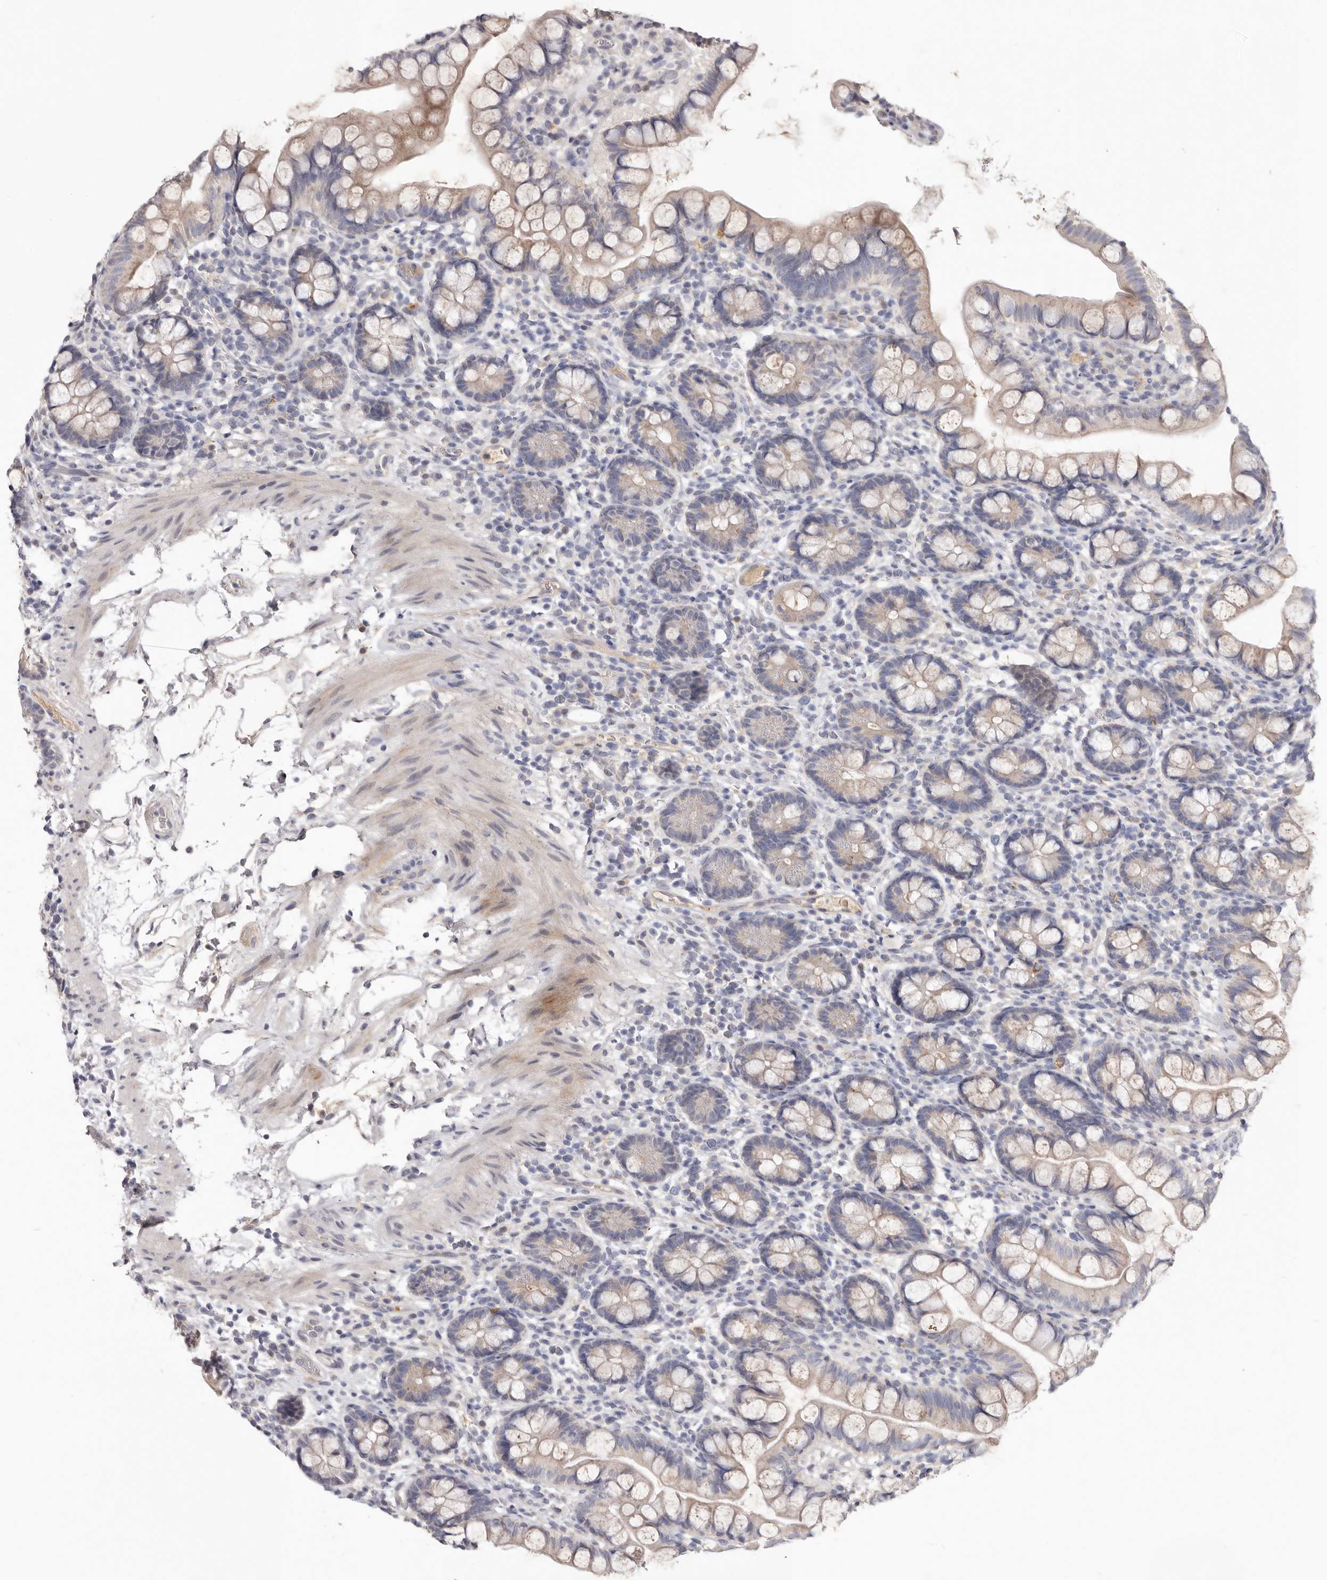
{"staining": {"intensity": "weak", "quantity": "25%-75%", "location": "cytoplasmic/membranous"}, "tissue": "small intestine", "cell_type": "Glandular cells", "image_type": "normal", "snomed": [{"axis": "morphology", "description": "Normal tissue, NOS"}, {"axis": "topography", "description": "Small intestine"}], "caption": "A brown stain shows weak cytoplasmic/membranous staining of a protein in glandular cells of unremarkable small intestine.", "gene": "LMLN", "patient": {"sex": "female", "age": 84}}